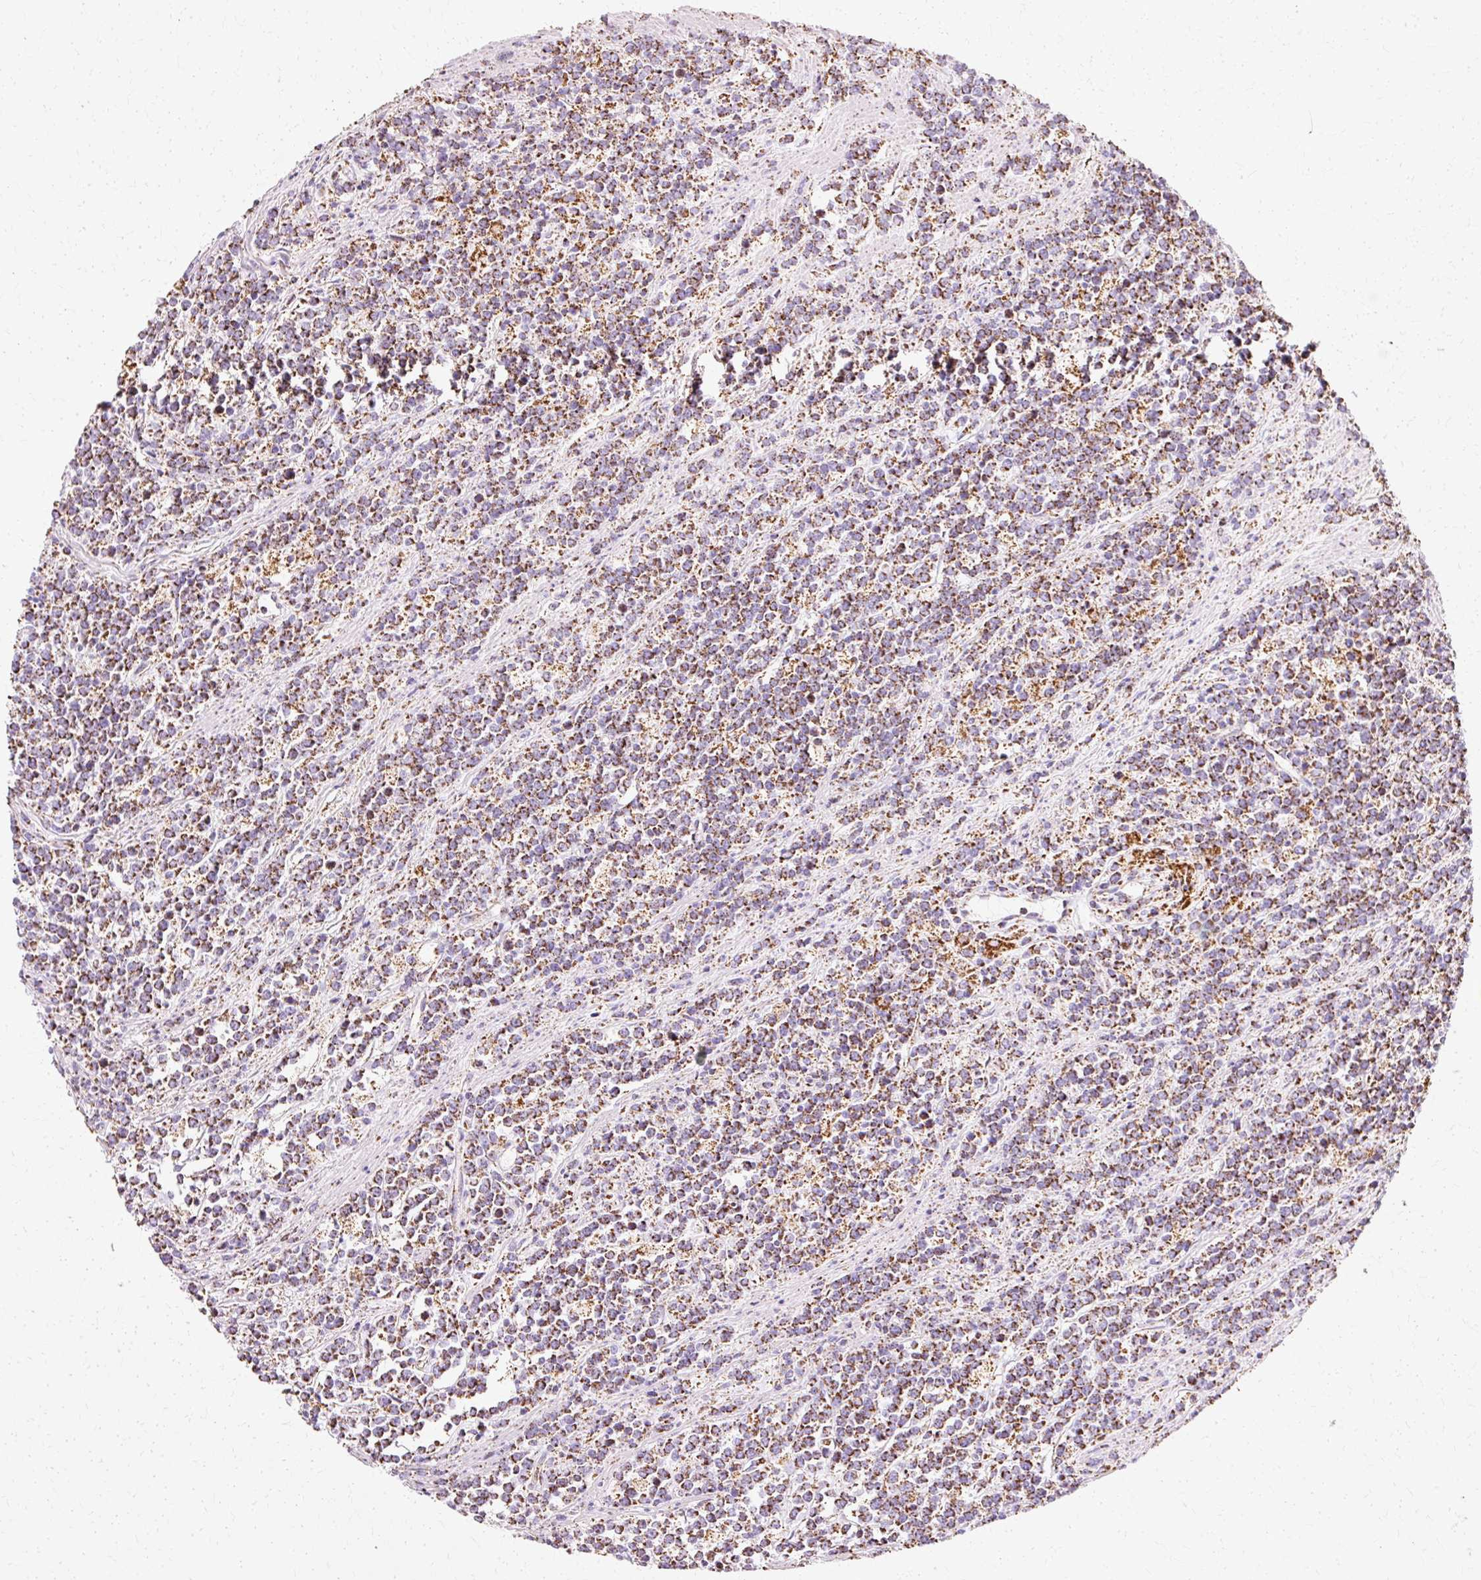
{"staining": {"intensity": "strong", "quantity": ">75%", "location": "cytoplasmic/membranous"}, "tissue": "lymphoma", "cell_type": "Tumor cells", "image_type": "cancer", "snomed": [{"axis": "morphology", "description": "Malignant lymphoma, non-Hodgkin's type, High grade"}, {"axis": "topography", "description": "Small intestine"}, {"axis": "topography", "description": "Colon"}], "caption": "Immunohistochemical staining of high-grade malignant lymphoma, non-Hodgkin's type demonstrates high levels of strong cytoplasmic/membranous protein expression in approximately >75% of tumor cells. (DAB IHC, brown staining for protein, blue staining for nuclei).", "gene": "ATP5PO", "patient": {"sex": "male", "age": 8}}